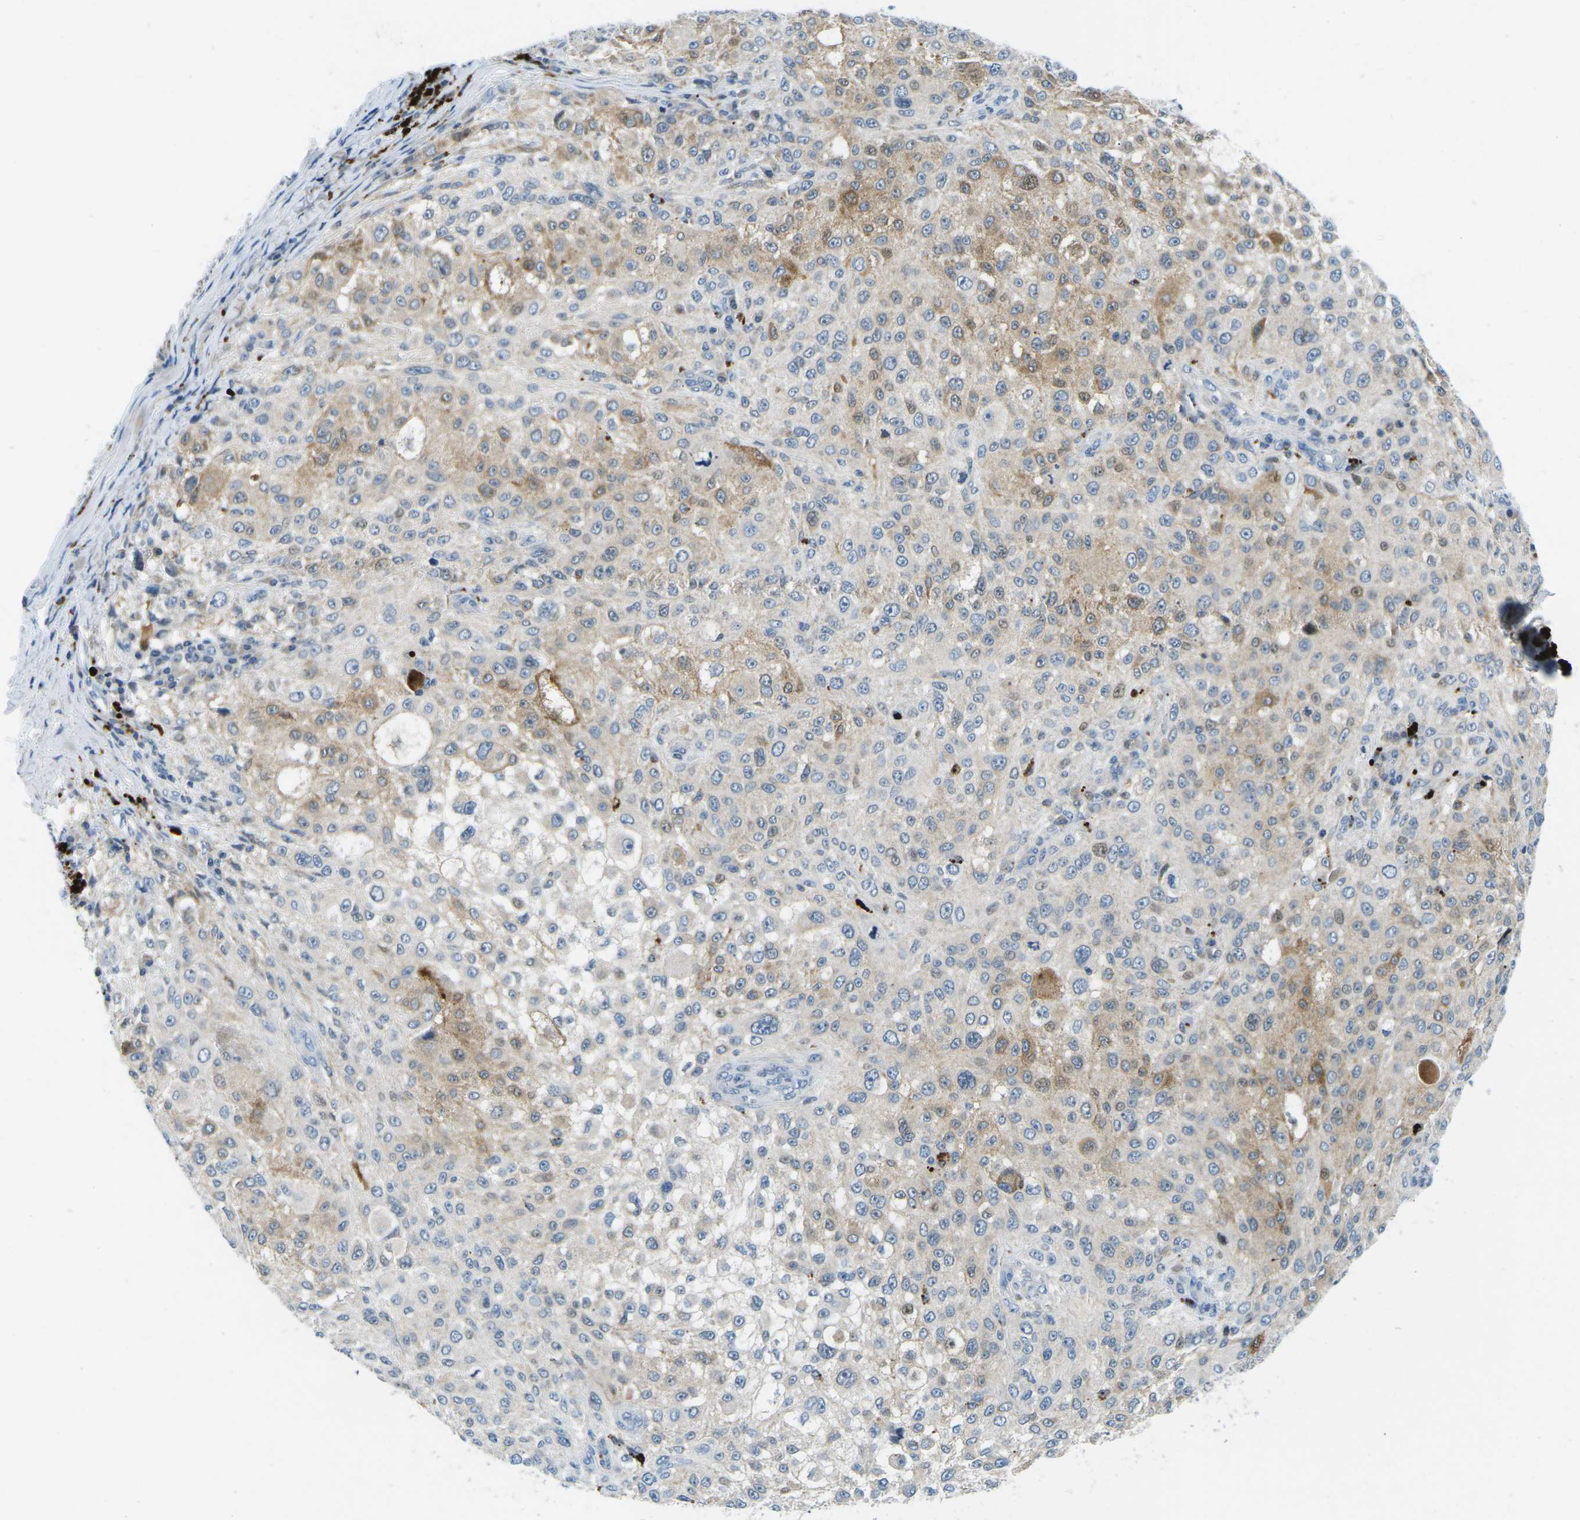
{"staining": {"intensity": "weak", "quantity": "25%-75%", "location": "cytoplasmic/membranous"}, "tissue": "melanoma", "cell_type": "Tumor cells", "image_type": "cancer", "snomed": [{"axis": "morphology", "description": "Necrosis, NOS"}, {"axis": "morphology", "description": "Malignant melanoma, NOS"}, {"axis": "topography", "description": "Skin"}], "caption": "This image reveals melanoma stained with immunohistochemistry (IHC) to label a protein in brown. The cytoplasmic/membranous of tumor cells show weak positivity for the protein. Nuclei are counter-stained blue.", "gene": "CFB", "patient": {"sex": "female", "age": 87}}